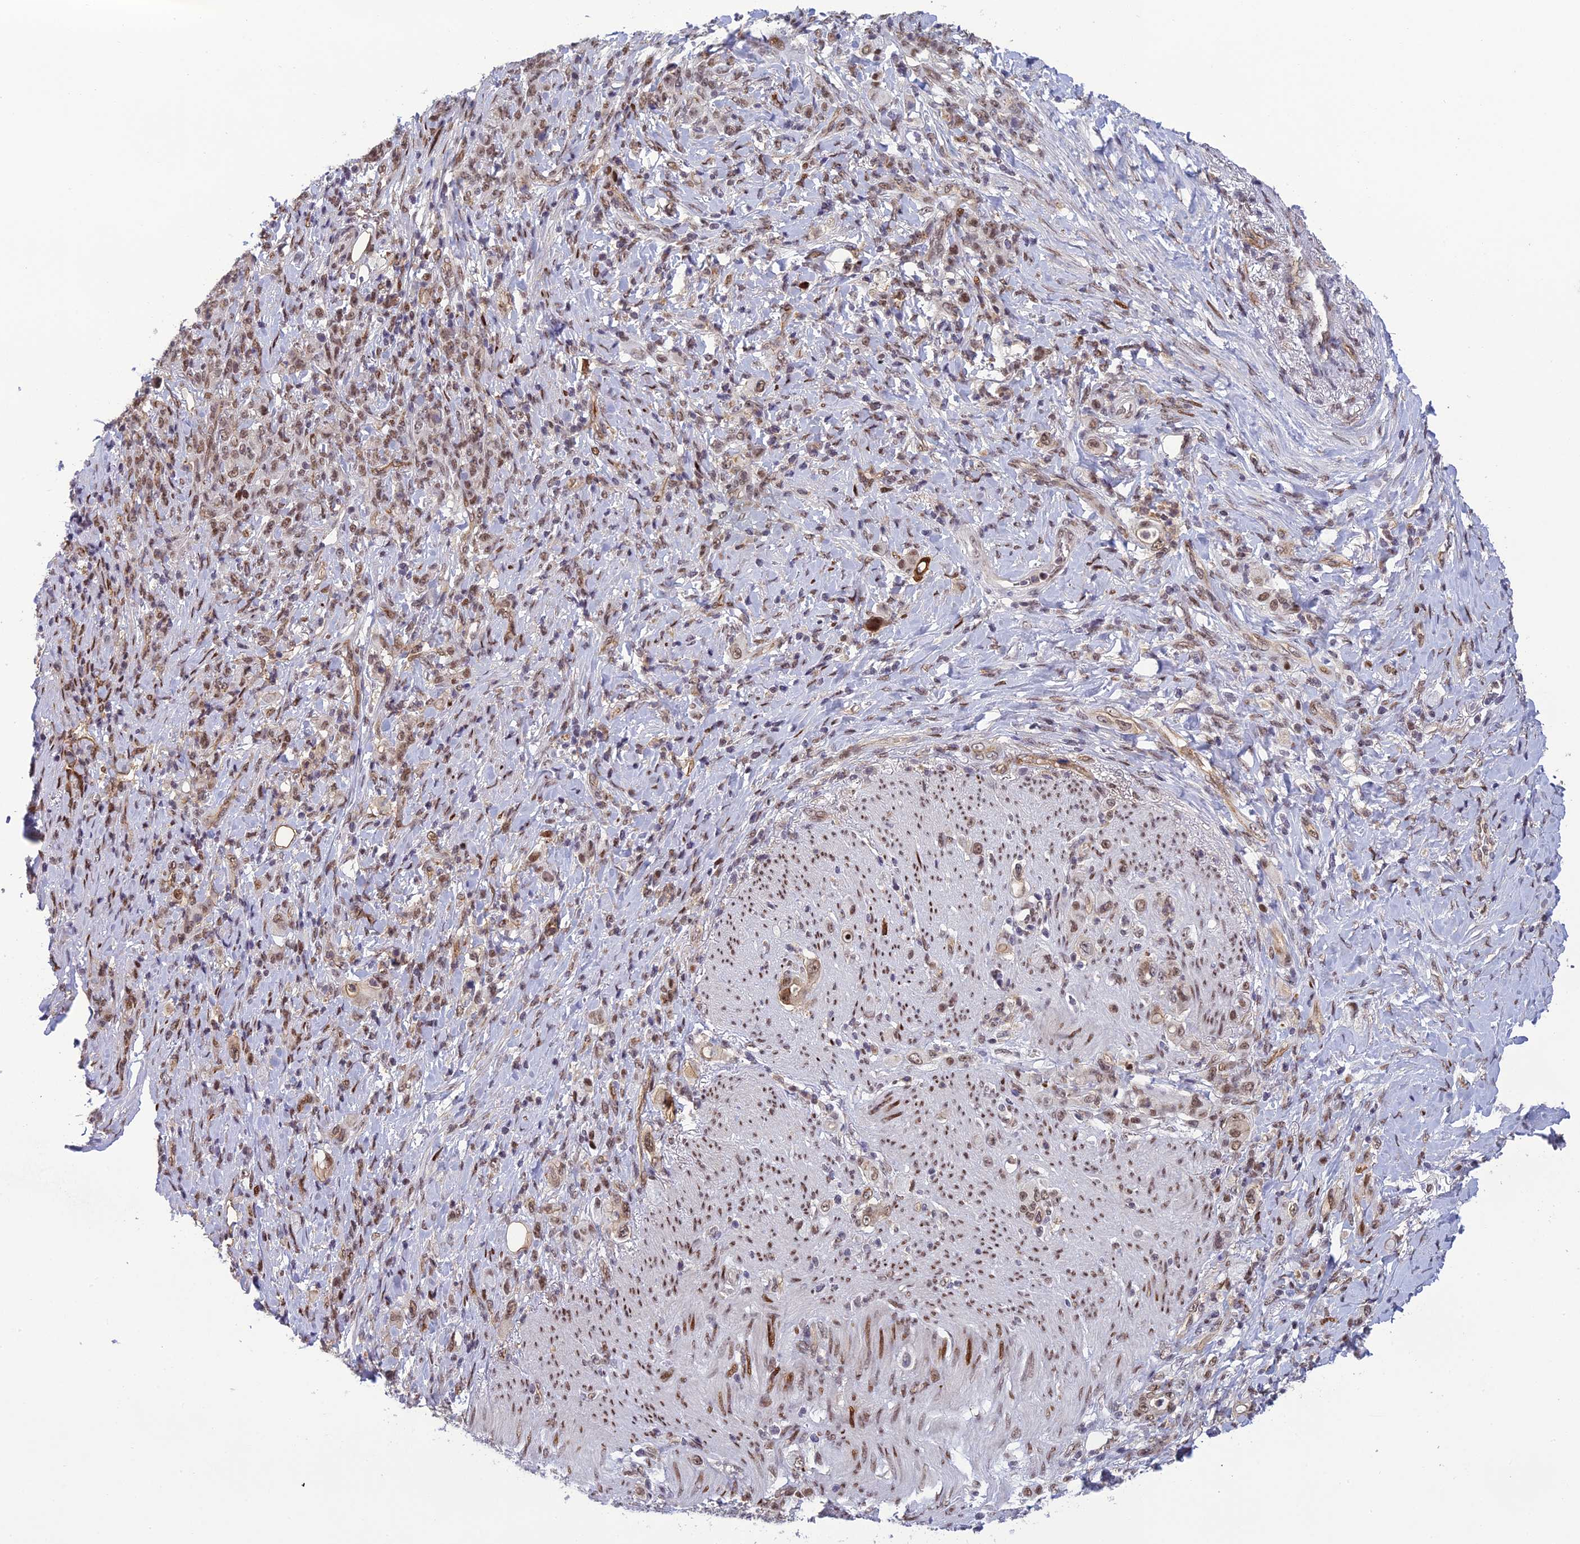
{"staining": {"intensity": "weak", "quantity": ">75%", "location": "nuclear"}, "tissue": "stomach cancer", "cell_type": "Tumor cells", "image_type": "cancer", "snomed": [{"axis": "morphology", "description": "Normal tissue, NOS"}, {"axis": "morphology", "description": "Adenocarcinoma, NOS"}, {"axis": "topography", "description": "Stomach"}], "caption": "The micrograph exhibits a brown stain indicating the presence of a protein in the nuclear of tumor cells in stomach adenocarcinoma.", "gene": "RANBP3", "patient": {"sex": "female", "age": 79}}